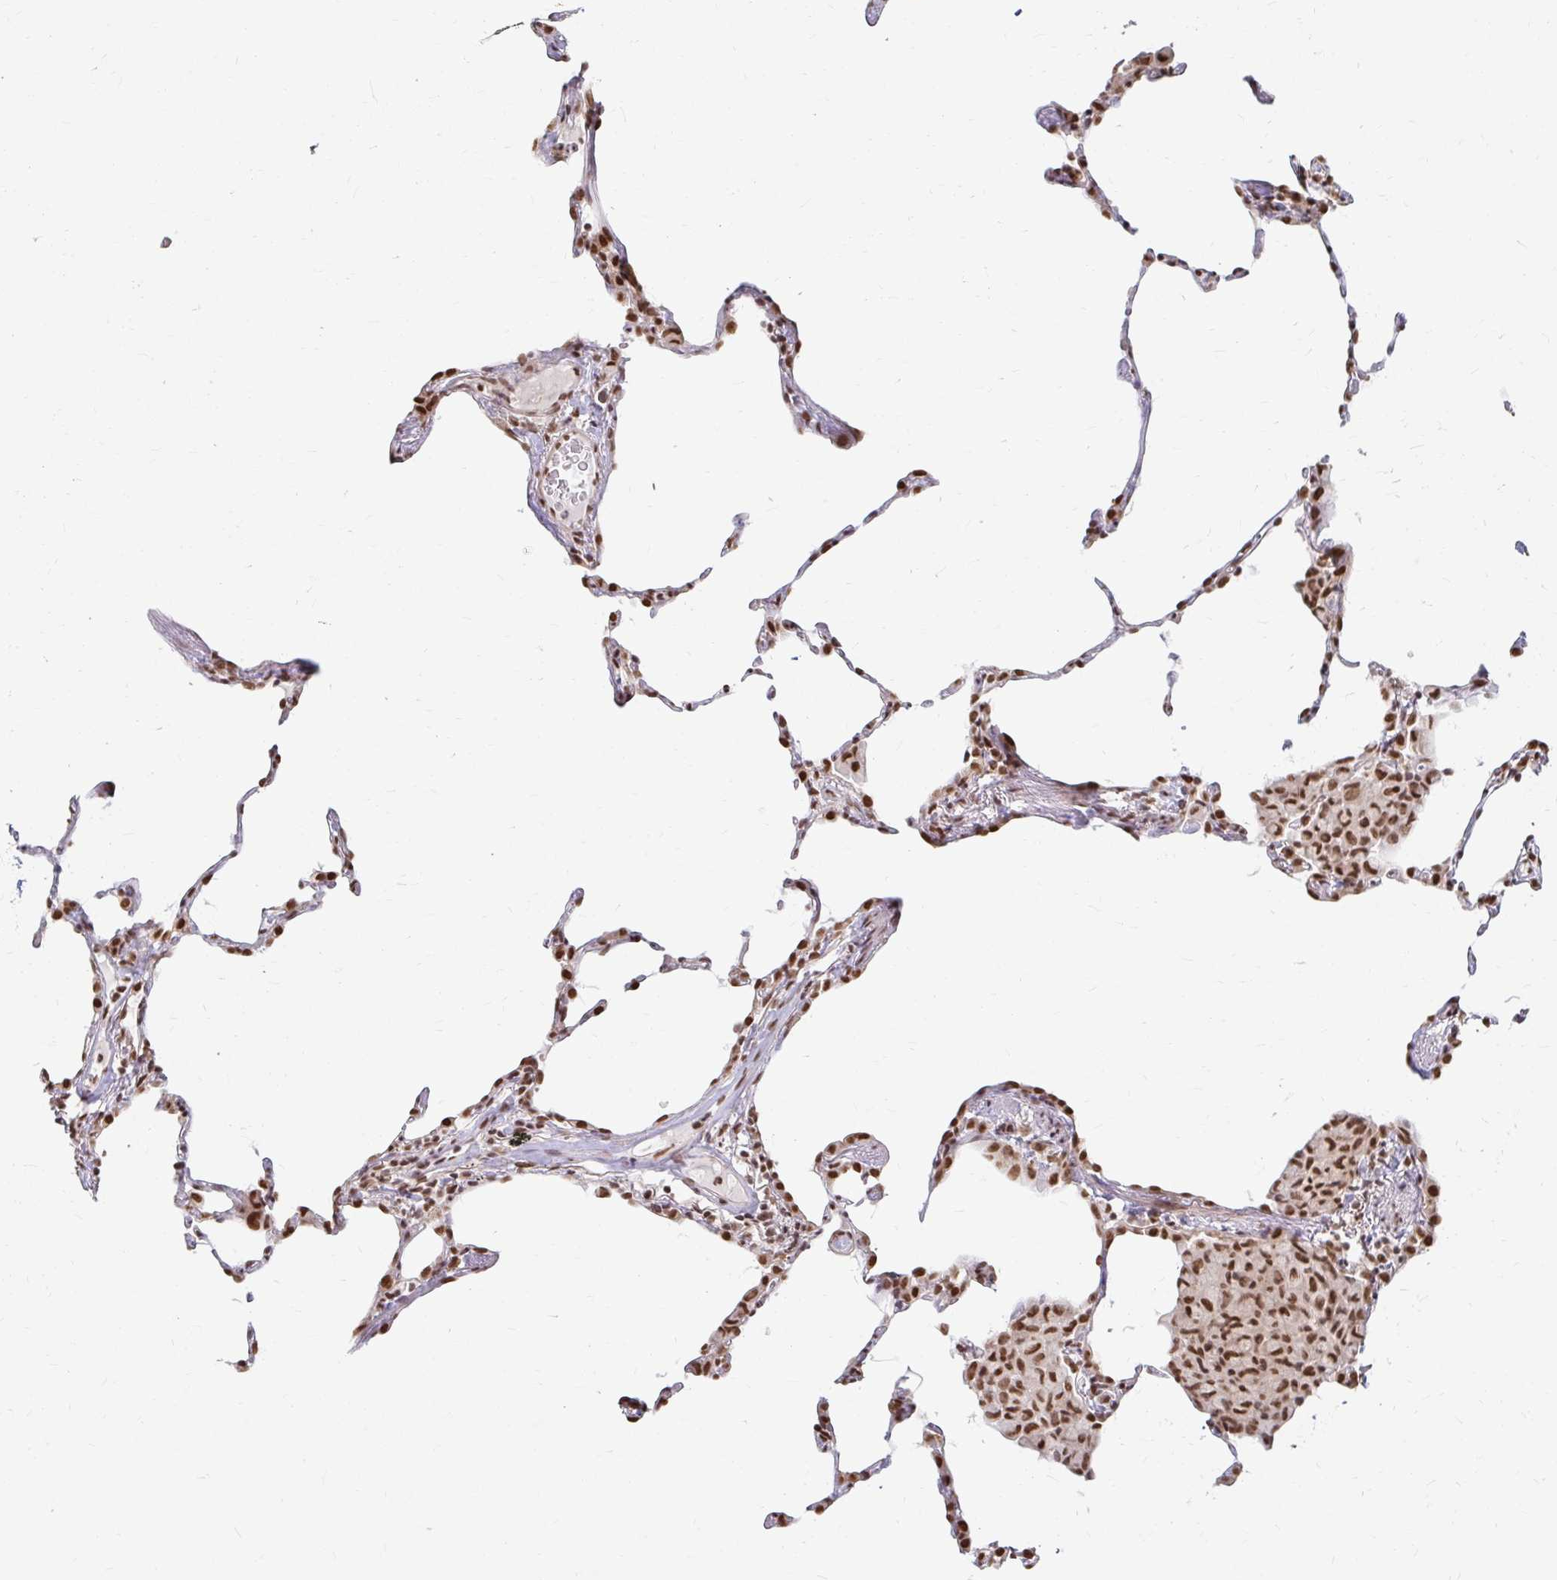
{"staining": {"intensity": "strong", "quantity": ">75%", "location": "nuclear"}, "tissue": "lung", "cell_type": "Alveolar cells", "image_type": "normal", "snomed": [{"axis": "morphology", "description": "Normal tissue, NOS"}, {"axis": "topography", "description": "Lung"}], "caption": "Immunohistochemistry micrograph of unremarkable lung: human lung stained using immunohistochemistry (IHC) displays high levels of strong protein expression localized specifically in the nuclear of alveolar cells, appearing as a nuclear brown color.", "gene": "HNRNPU", "patient": {"sex": "female", "age": 57}}